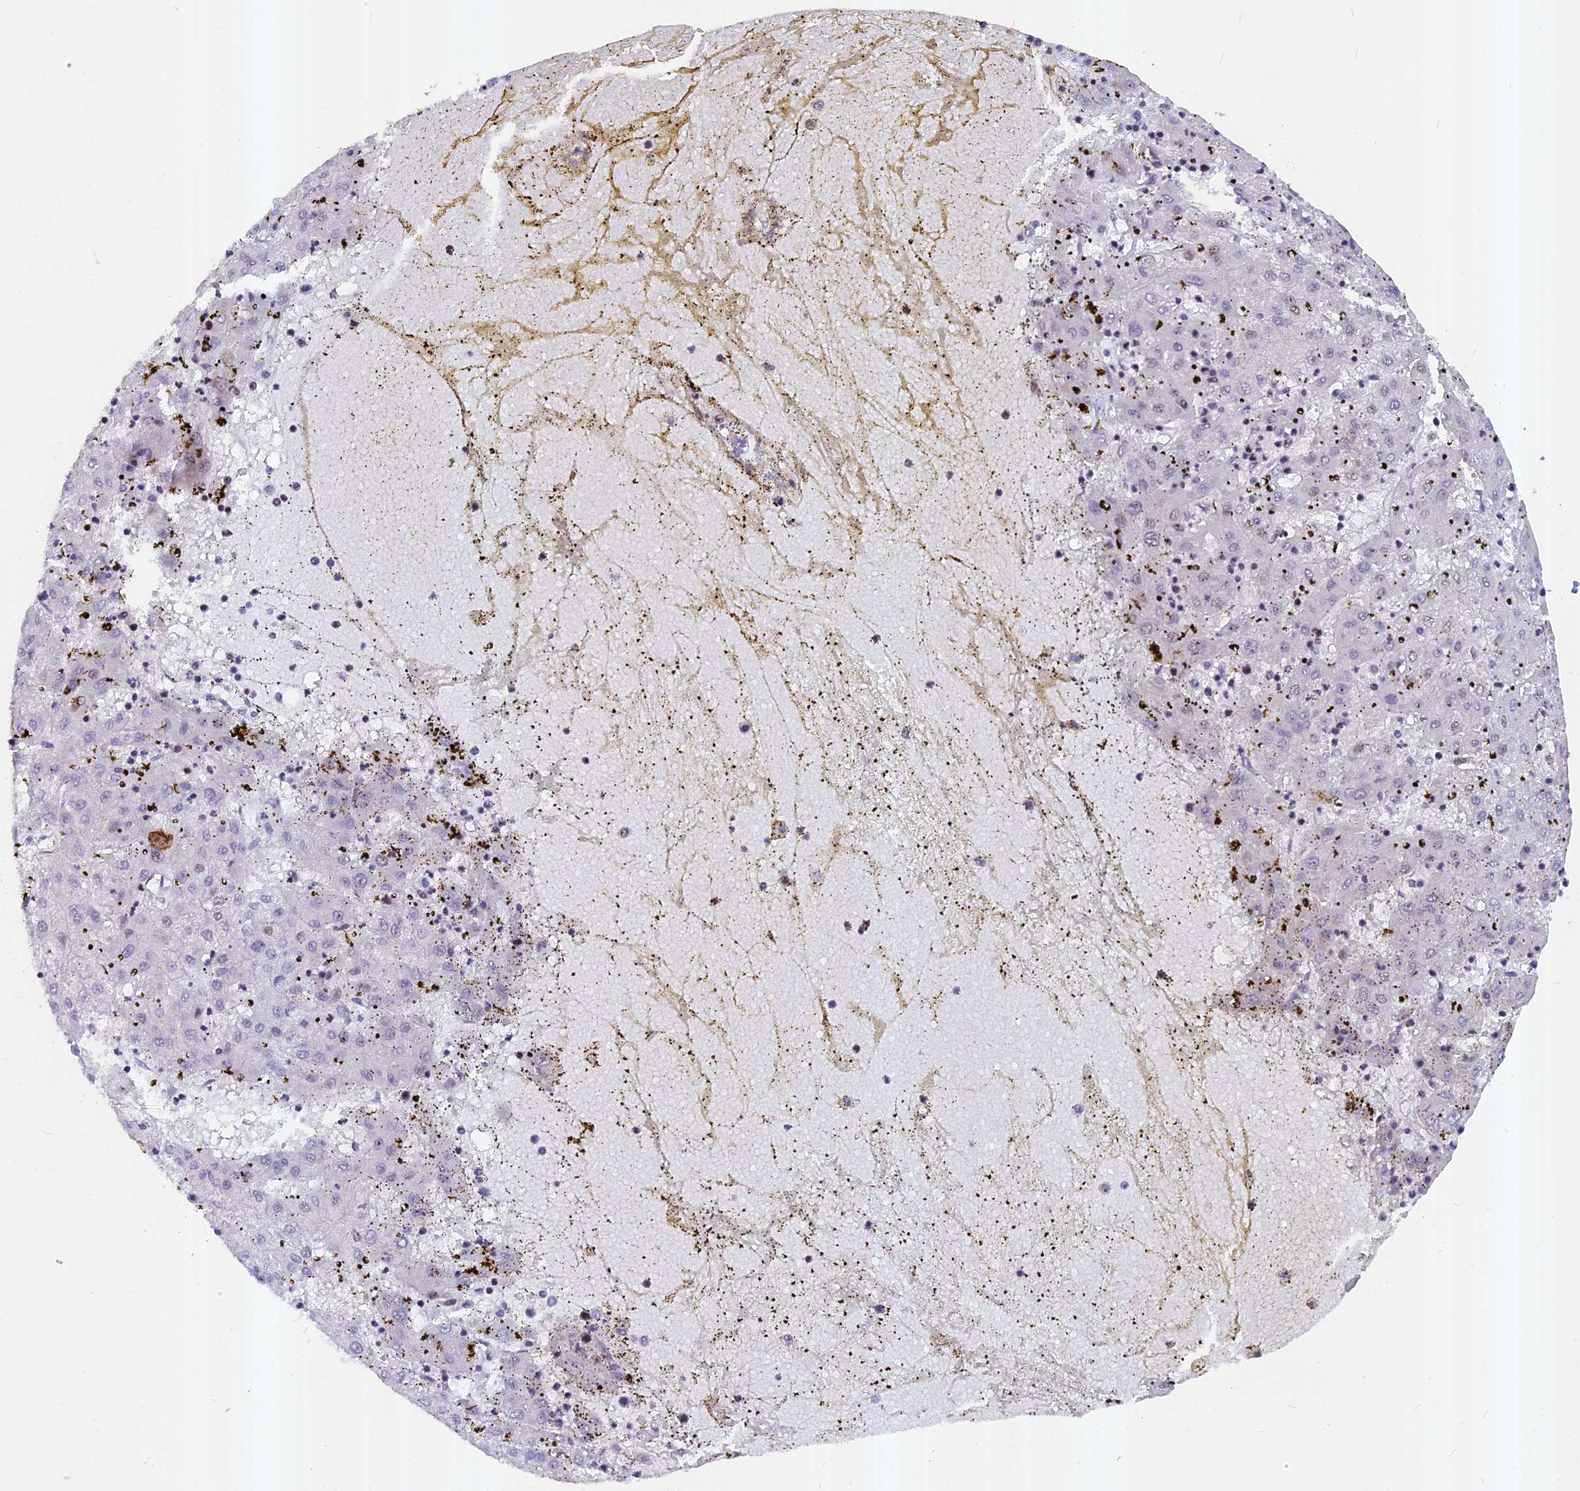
{"staining": {"intensity": "negative", "quantity": "none", "location": "none"}, "tissue": "liver cancer", "cell_type": "Tumor cells", "image_type": "cancer", "snomed": [{"axis": "morphology", "description": "Carcinoma, Hepatocellular, NOS"}, {"axis": "topography", "description": "Liver"}], "caption": "IHC image of liver cancer stained for a protein (brown), which shows no positivity in tumor cells.", "gene": "ANKRD34B", "patient": {"sex": "male", "age": 72}}